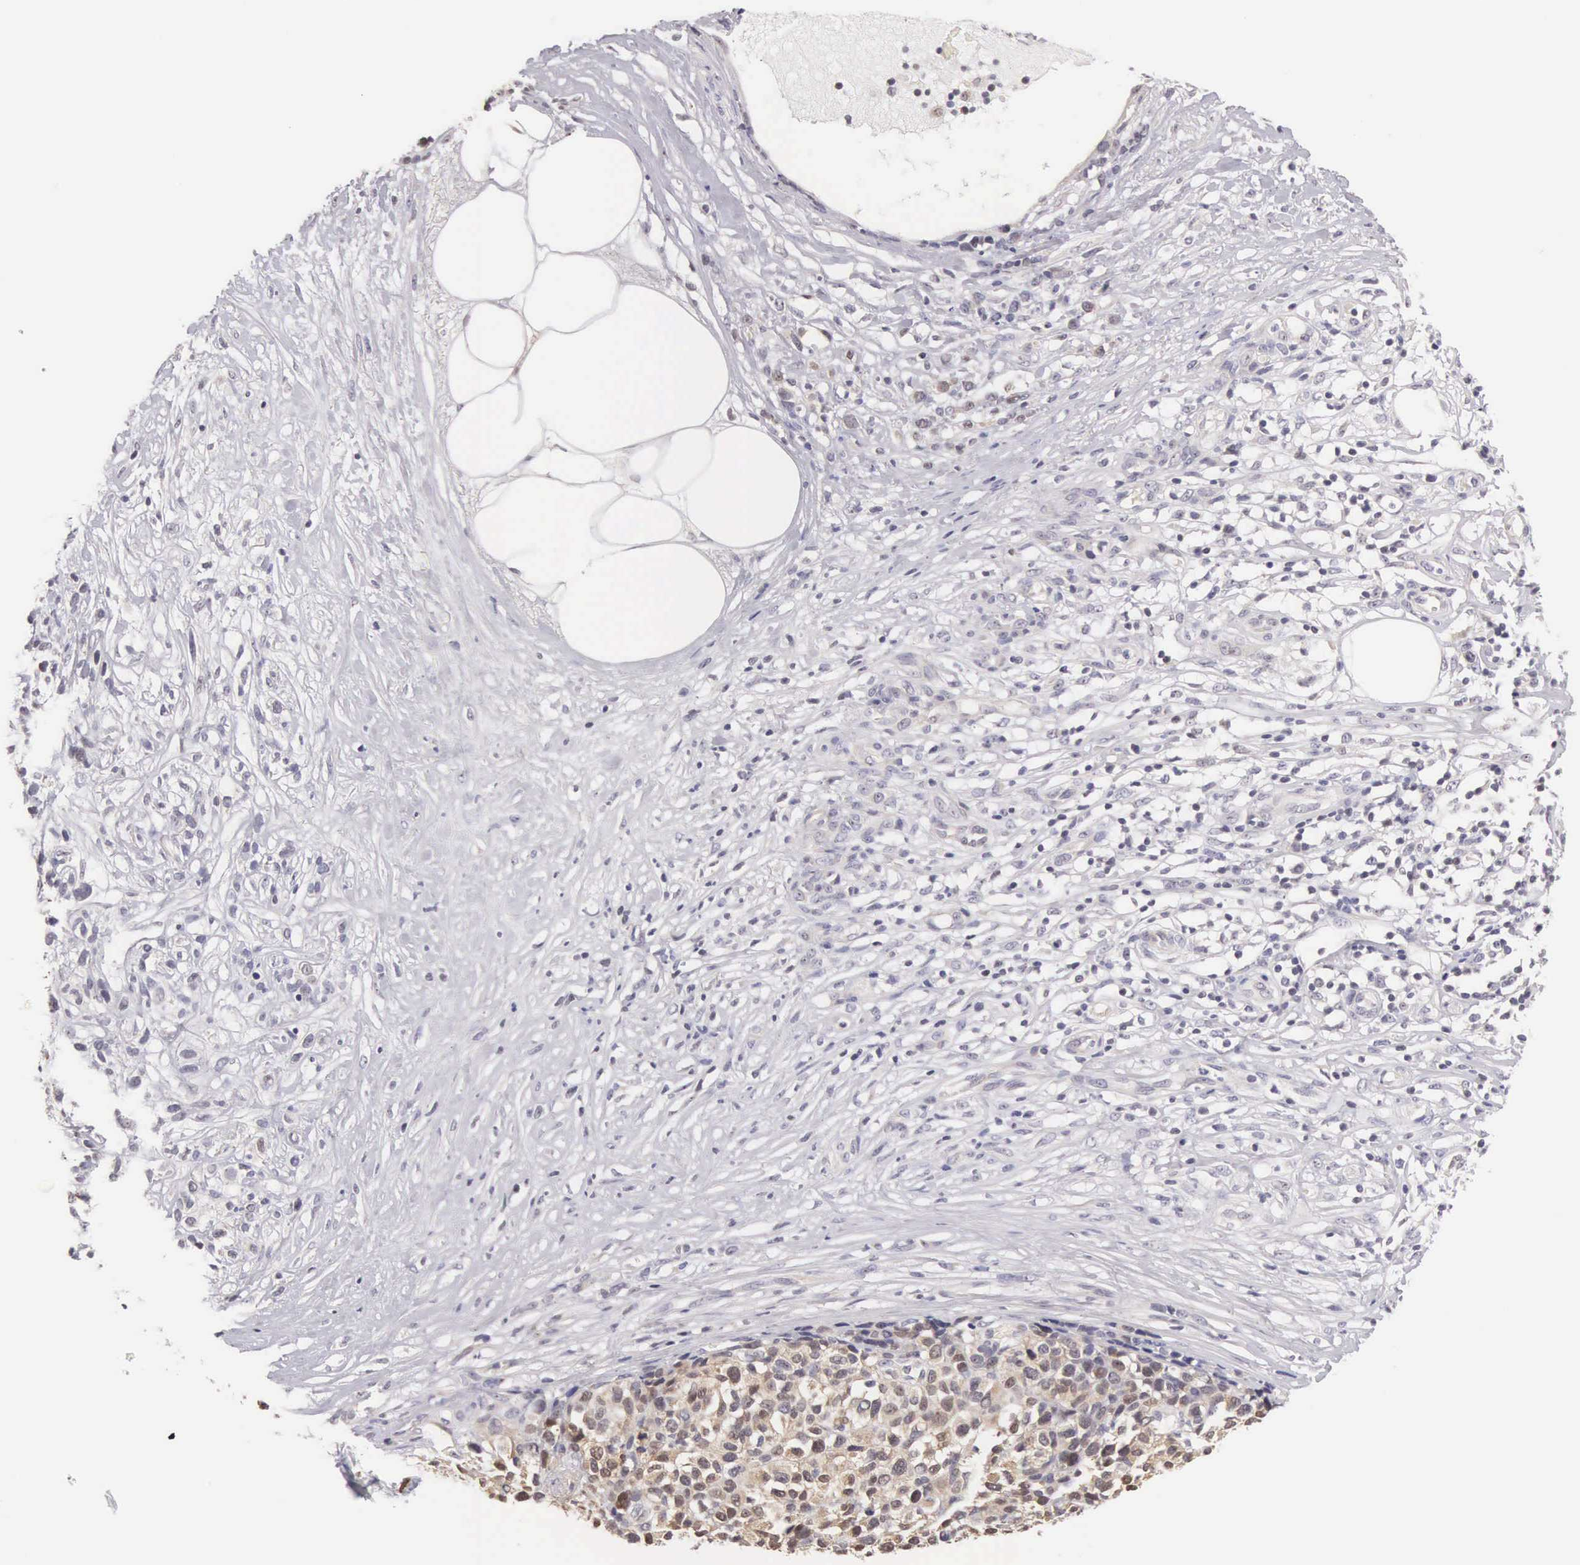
{"staining": {"intensity": "moderate", "quantity": "25%-75%", "location": "cytoplasmic/membranous"}, "tissue": "melanoma", "cell_type": "Tumor cells", "image_type": "cancer", "snomed": [{"axis": "morphology", "description": "Malignant melanoma, NOS"}, {"axis": "topography", "description": "Skin"}], "caption": "Melanoma stained with DAB IHC reveals medium levels of moderate cytoplasmic/membranous staining in about 25%-75% of tumor cells.", "gene": "PIR", "patient": {"sex": "female", "age": 85}}